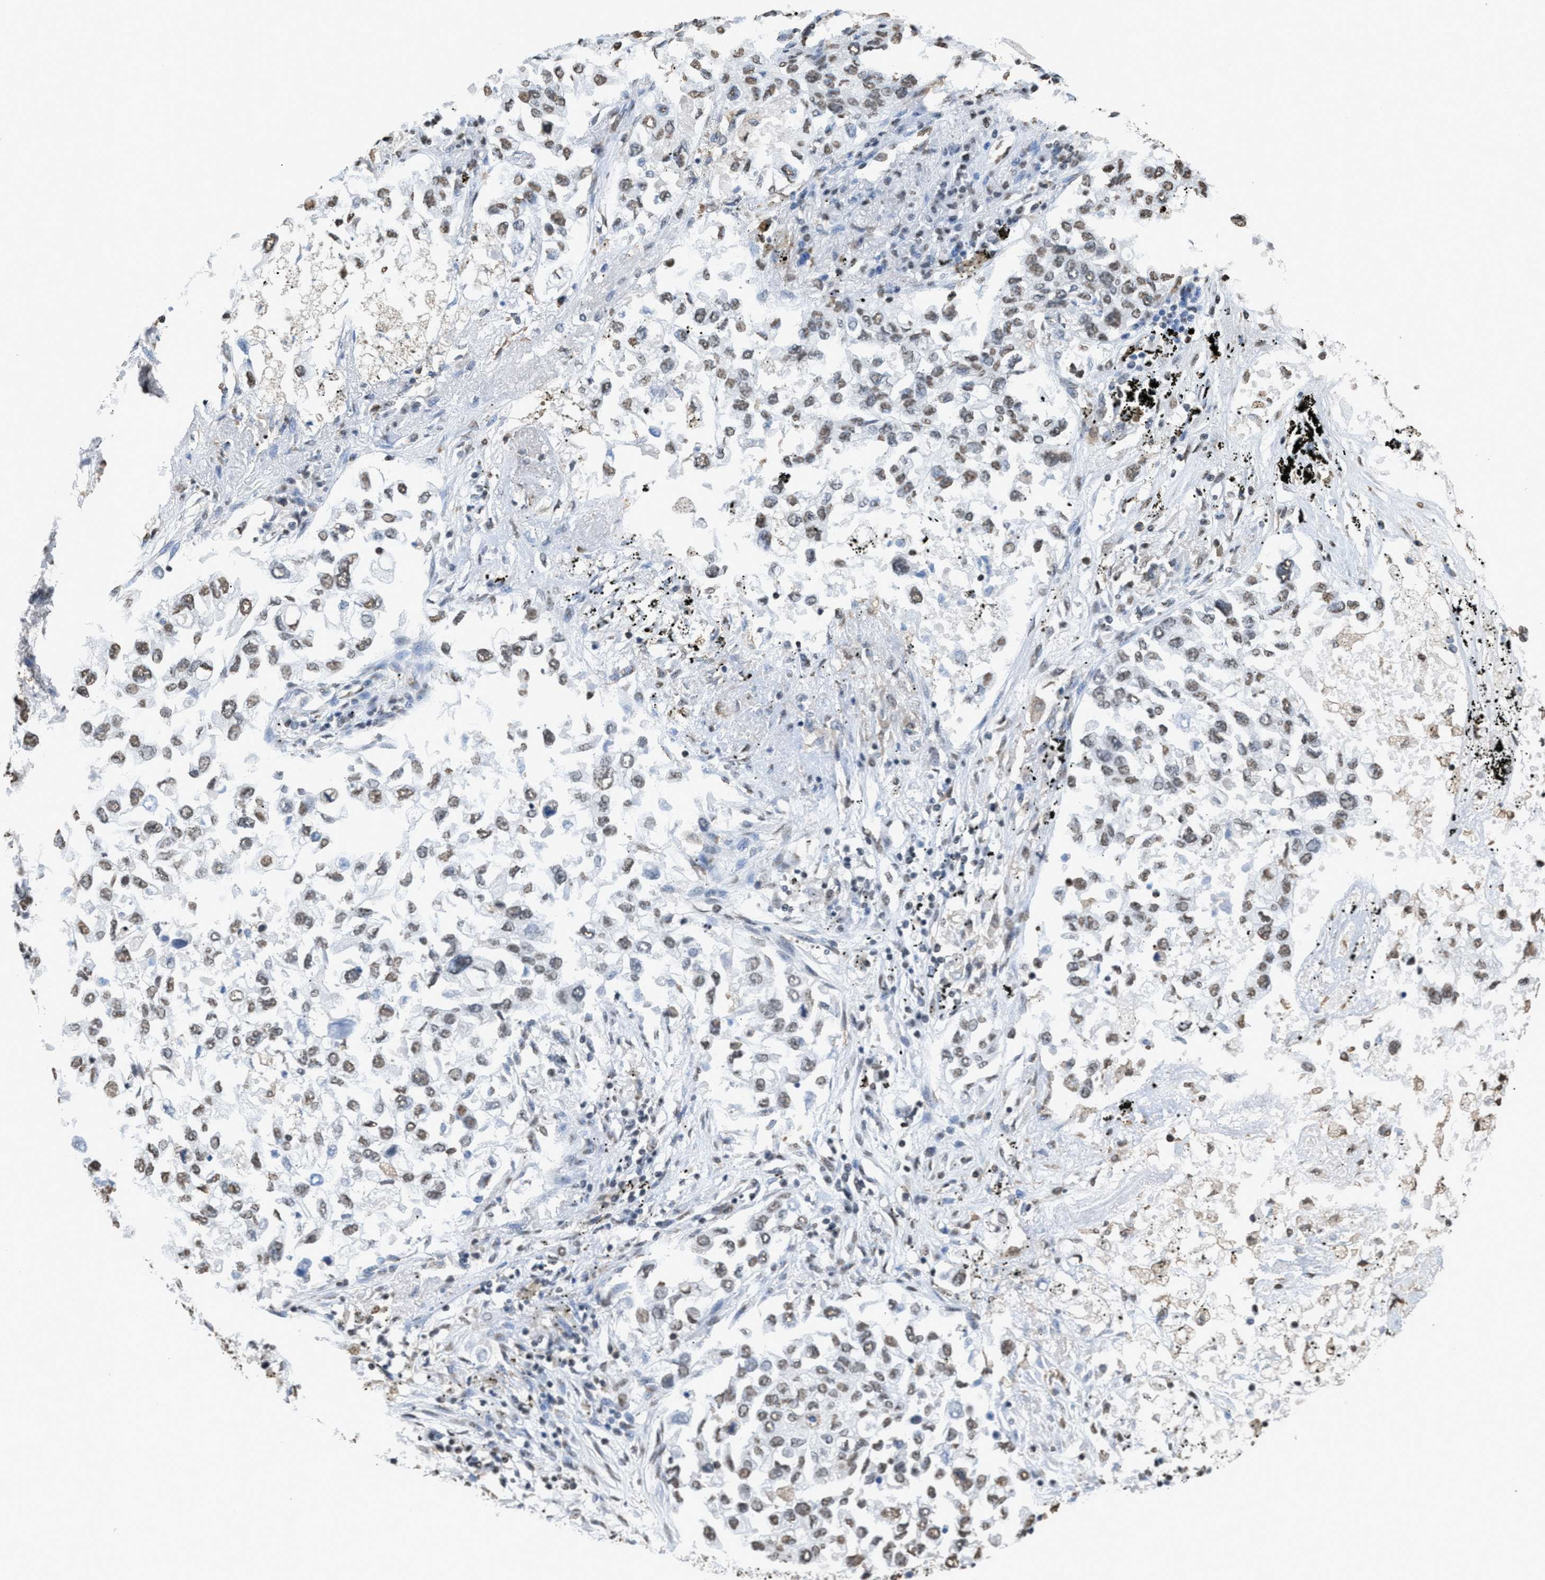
{"staining": {"intensity": "weak", "quantity": ">75%", "location": "nuclear"}, "tissue": "lung cancer", "cell_type": "Tumor cells", "image_type": "cancer", "snomed": [{"axis": "morphology", "description": "Inflammation, NOS"}, {"axis": "morphology", "description": "Adenocarcinoma, NOS"}, {"axis": "topography", "description": "Lung"}], "caption": "Tumor cells display weak nuclear expression in about >75% of cells in lung cancer (adenocarcinoma).", "gene": "NUP88", "patient": {"sex": "male", "age": 63}}